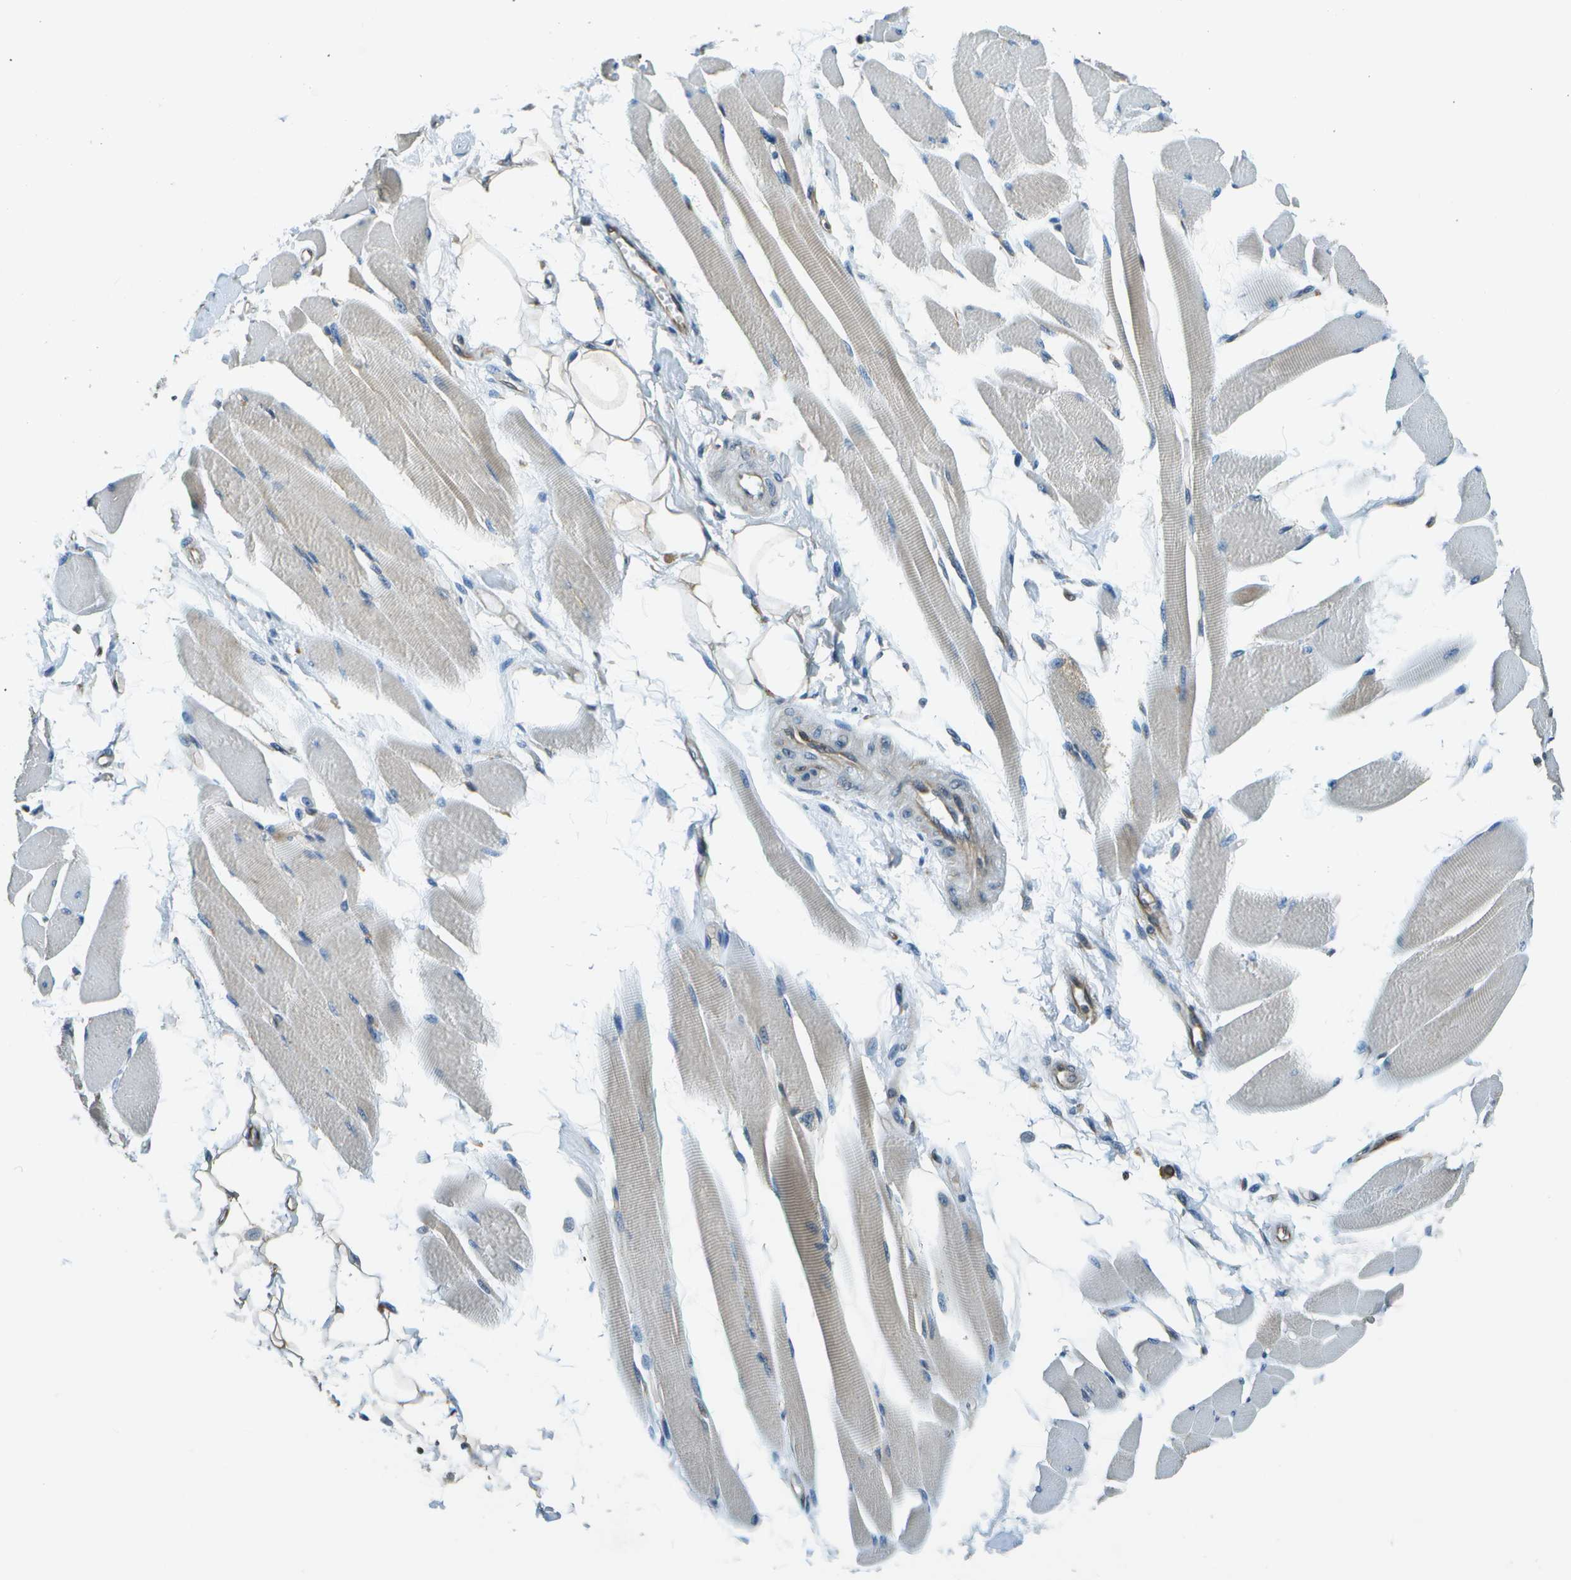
{"staining": {"intensity": "negative", "quantity": "none", "location": "none"}, "tissue": "skeletal muscle", "cell_type": "Myocytes", "image_type": "normal", "snomed": [{"axis": "morphology", "description": "Normal tissue, NOS"}, {"axis": "topography", "description": "Skeletal muscle"}, {"axis": "topography", "description": "Peripheral nerve tissue"}], "caption": "IHC image of unremarkable skeletal muscle: skeletal muscle stained with DAB (3,3'-diaminobenzidine) demonstrates no significant protein expression in myocytes.", "gene": "ESYT1", "patient": {"sex": "female", "age": 84}}